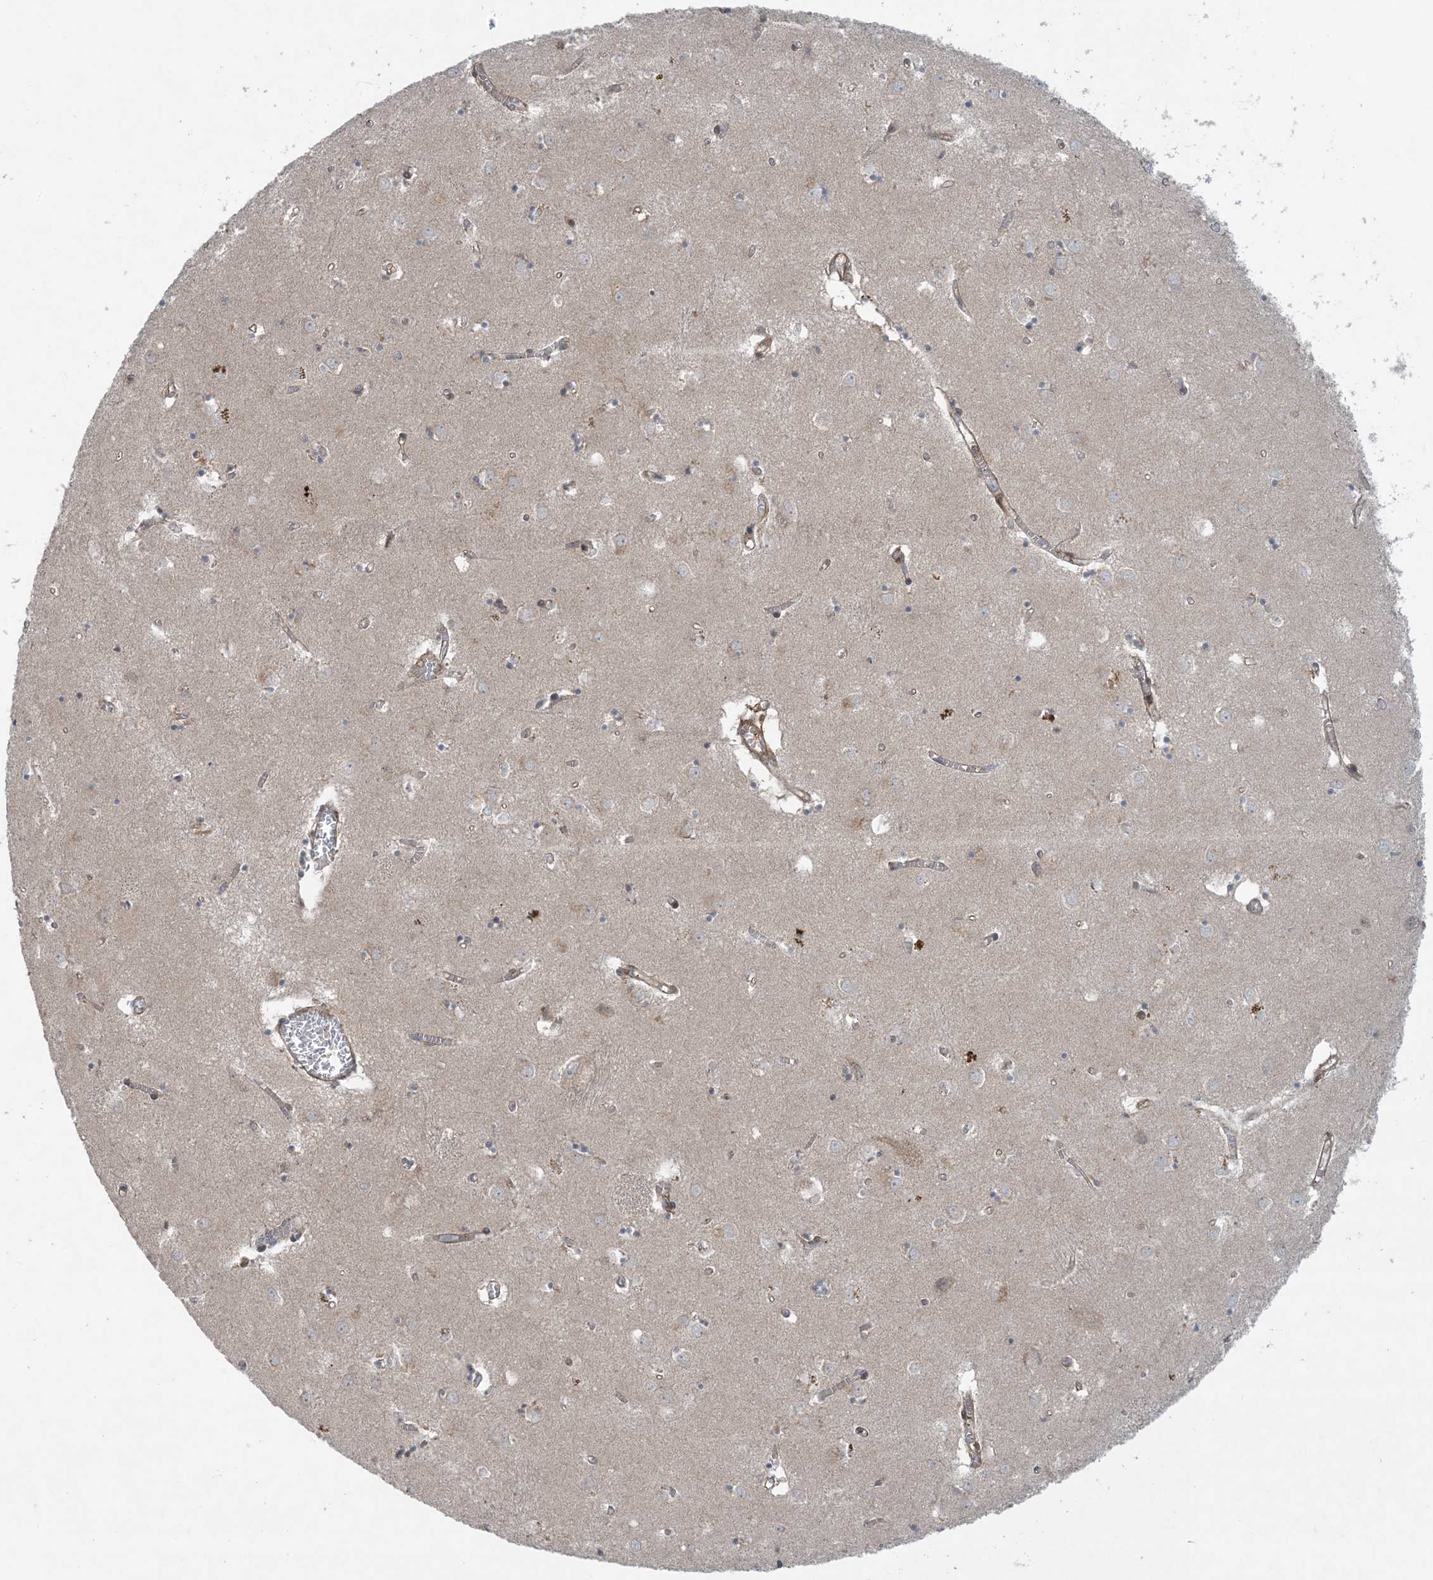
{"staining": {"intensity": "weak", "quantity": "<25%", "location": "cytoplasmic/membranous"}, "tissue": "caudate", "cell_type": "Glial cells", "image_type": "normal", "snomed": [{"axis": "morphology", "description": "Normal tissue, NOS"}, {"axis": "topography", "description": "Lateral ventricle wall"}], "caption": "Micrograph shows no significant protein expression in glial cells of normal caudate.", "gene": "STAM2", "patient": {"sex": "male", "age": 70}}